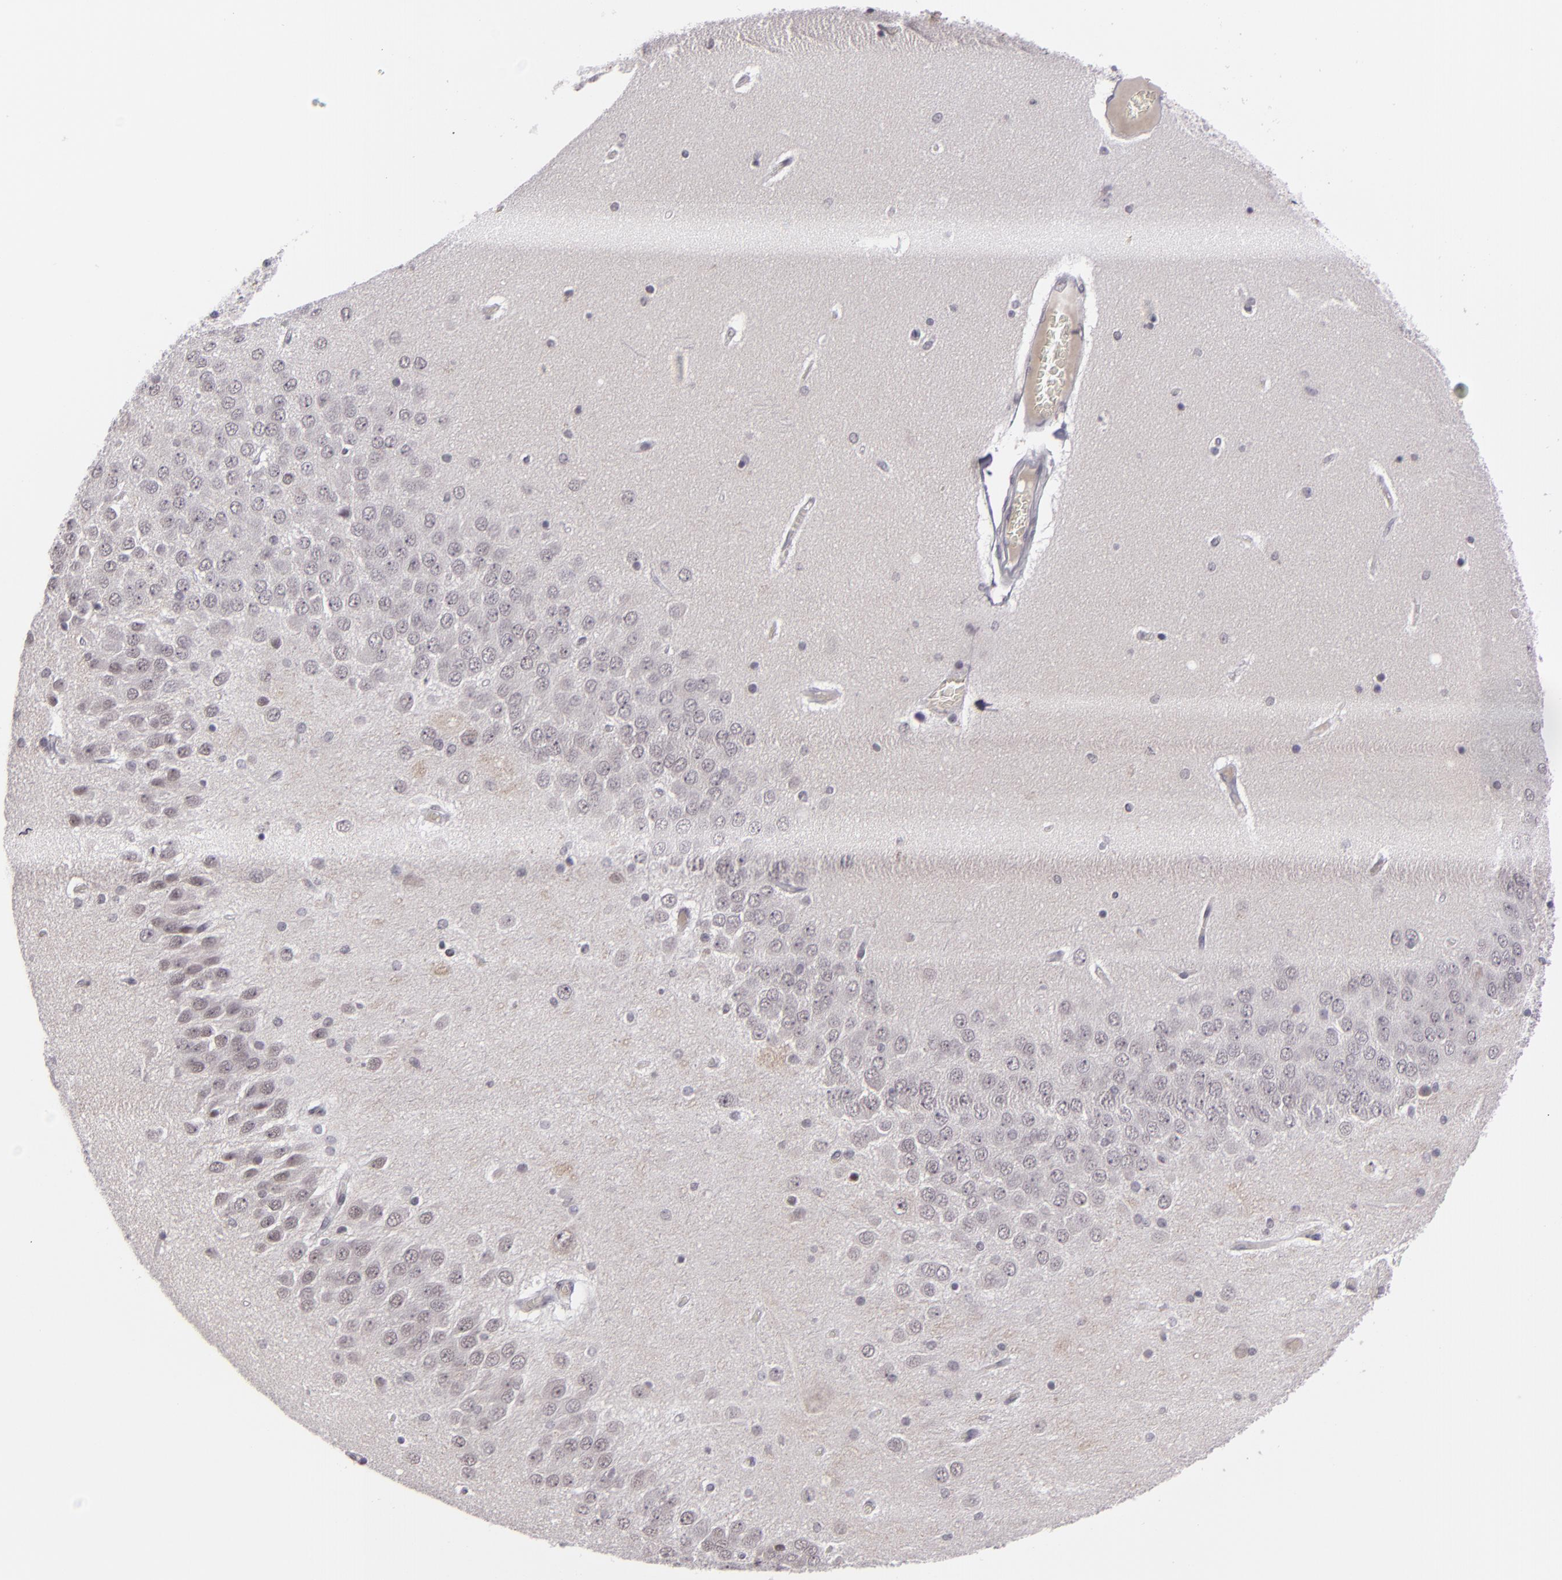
{"staining": {"intensity": "negative", "quantity": "none", "location": "none"}, "tissue": "hippocampus", "cell_type": "Glial cells", "image_type": "normal", "snomed": [{"axis": "morphology", "description": "Normal tissue, NOS"}, {"axis": "topography", "description": "Hippocampus"}], "caption": "An immunohistochemistry (IHC) micrograph of benign hippocampus is shown. There is no staining in glial cells of hippocampus. (DAB (3,3'-diaminobenzidine) immunohistochemistry, high magnification).", "gene": "ZNF205", "patient": {"sex": "female", "age": 54}}